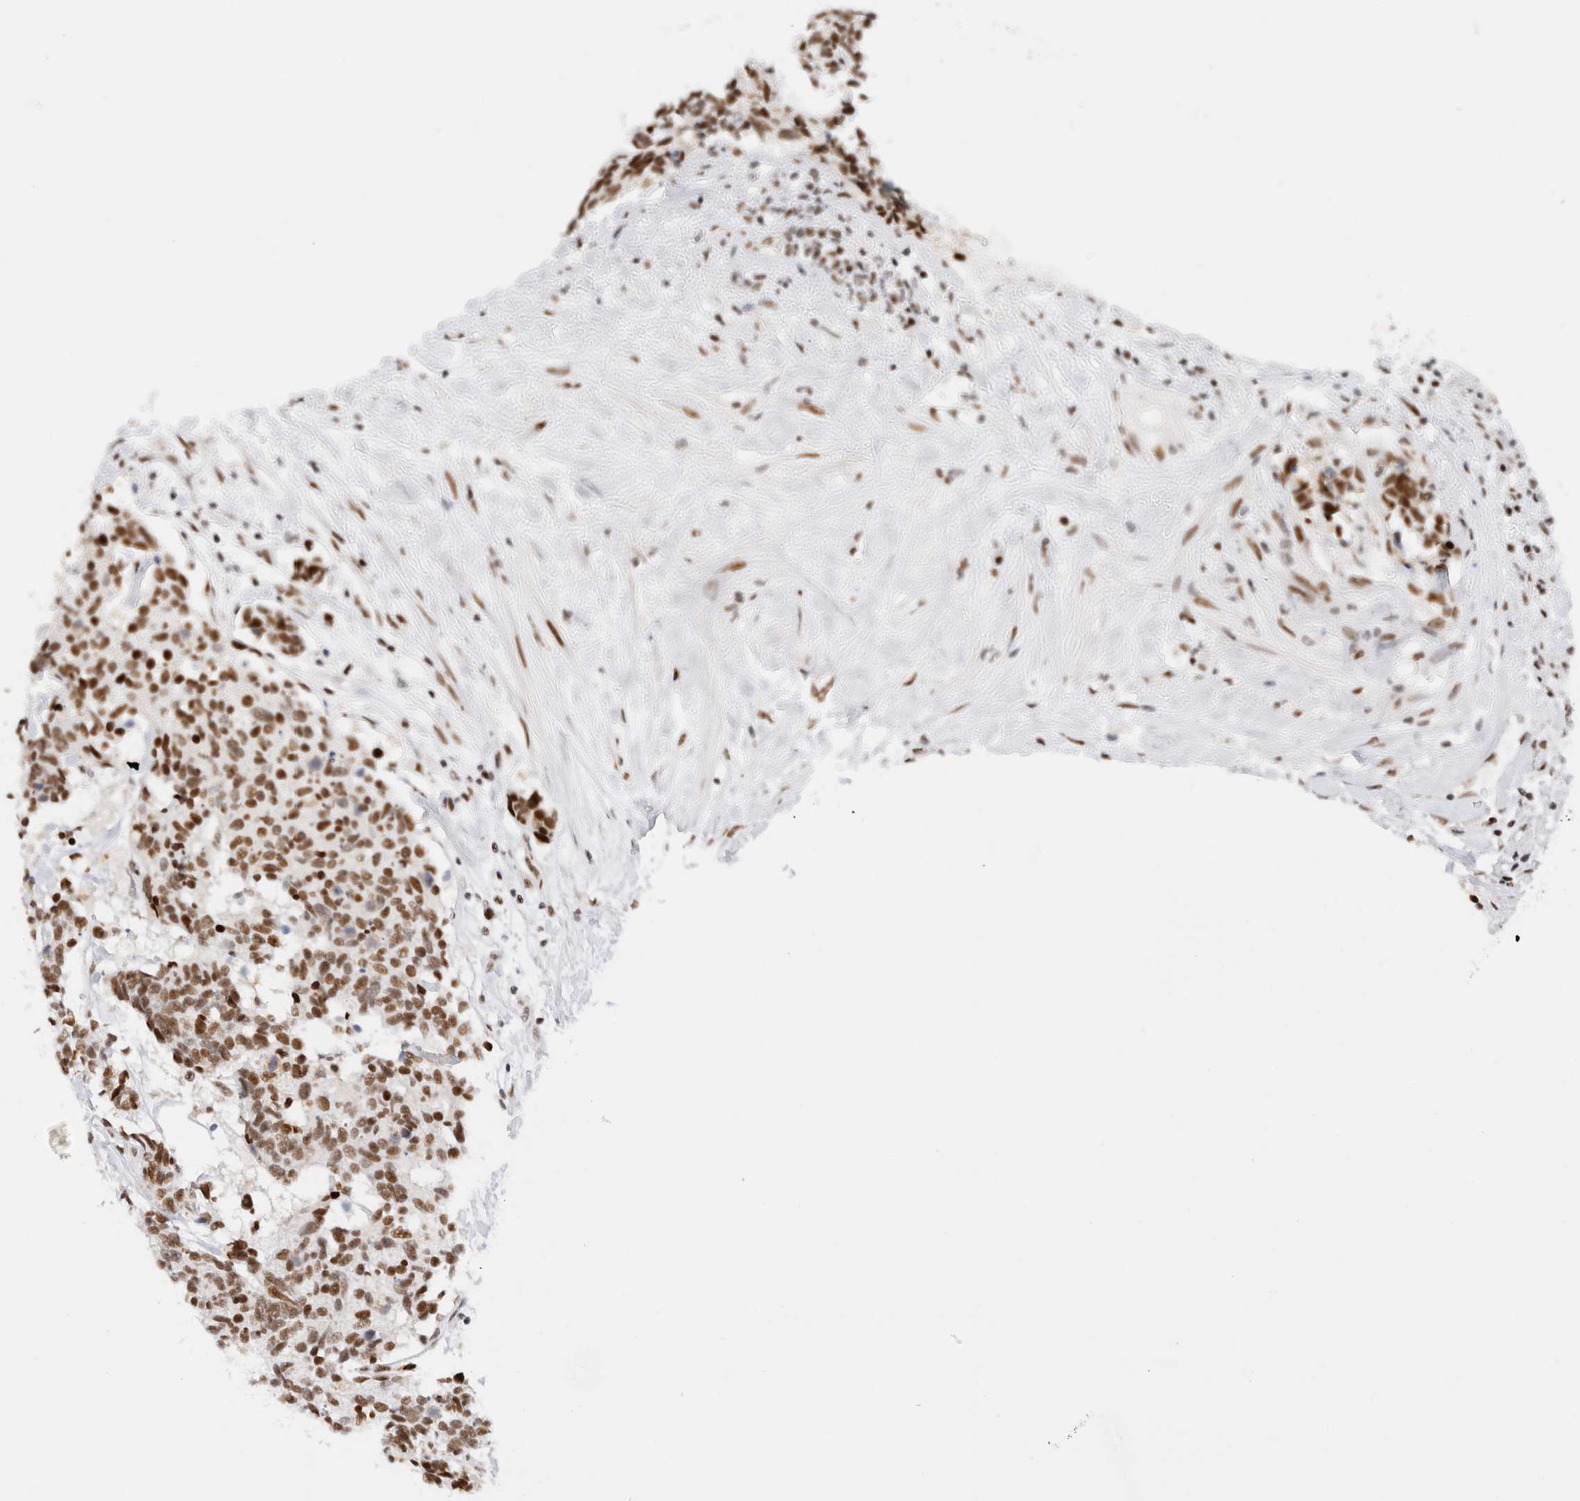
{"staining": {"intensity": "moderate", "quantity": ">75%", "location": "nuclear"}, "tissue": "carcinoid", "cell_type": "Tumor cells", "image_type": "cancer", "snomed": [{"axis": "morphology", "description": "Carcinoma, NOS"}, {"axis": "morphology", "description": "Carcinoid, malignant, NOS"}, {"axis": "topography", "description": "Urinary bladder"}], "caption": "Tumor cells show moderate nuclear staining in about >75% of cells in carcinoma.", "gene": "ZNF282", "patient": {"sex": "male", "age": 57}}